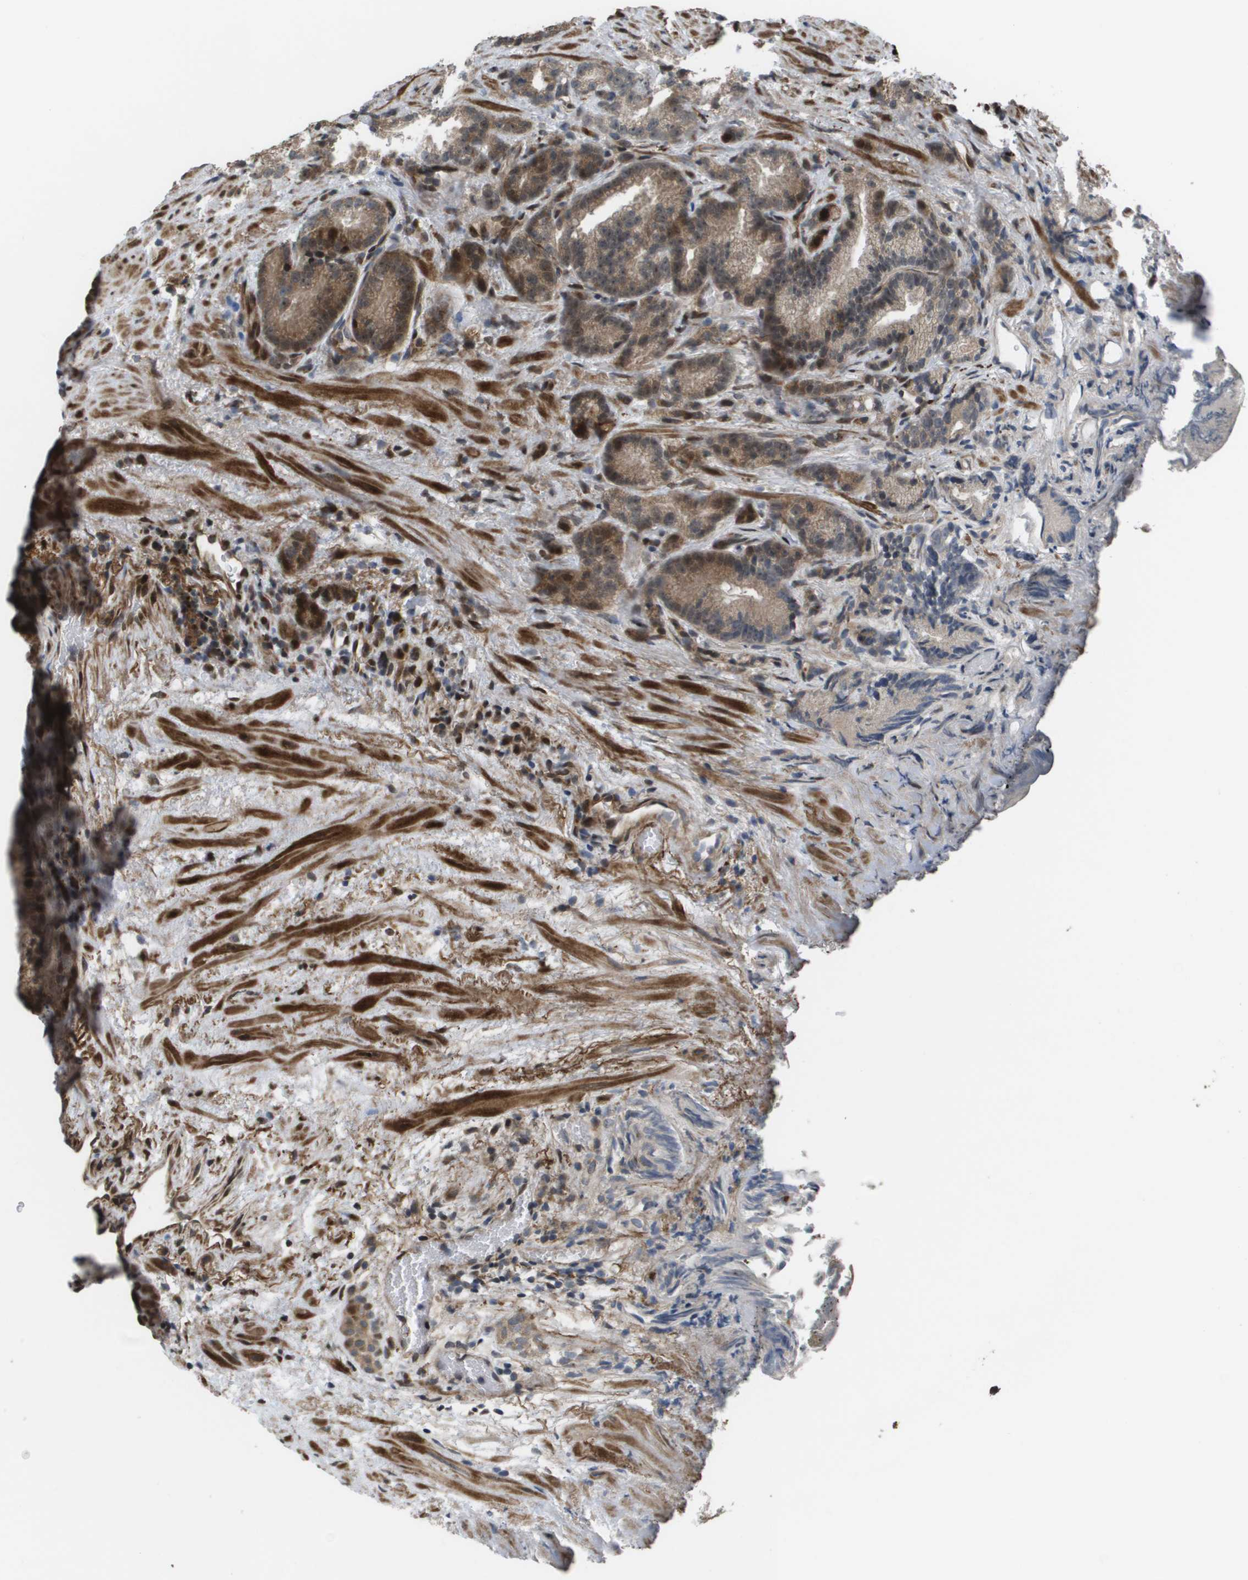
{"staining": {"intensity": "weak", "quantity": ">75%", "location": "cytoplasmic/membranous"}, "tissue": "prostate cancer", "cell_type": "Tumor cells", "image_type": "cancer", "snomed": [{"axis": "morphology", "description": "Adenocarcinoma, Low grade"}, {"axis": "topography", "description": "Prostate"}], "caption": "A low amount of weak cytoplasmic/membranous expression is seen in about >75% of tumor cells in prostate cancer (adenocarcinoma (low-grade)) tissue.", "gene": "AXIN2", "patient": {"sex": "male", "age": 89}}